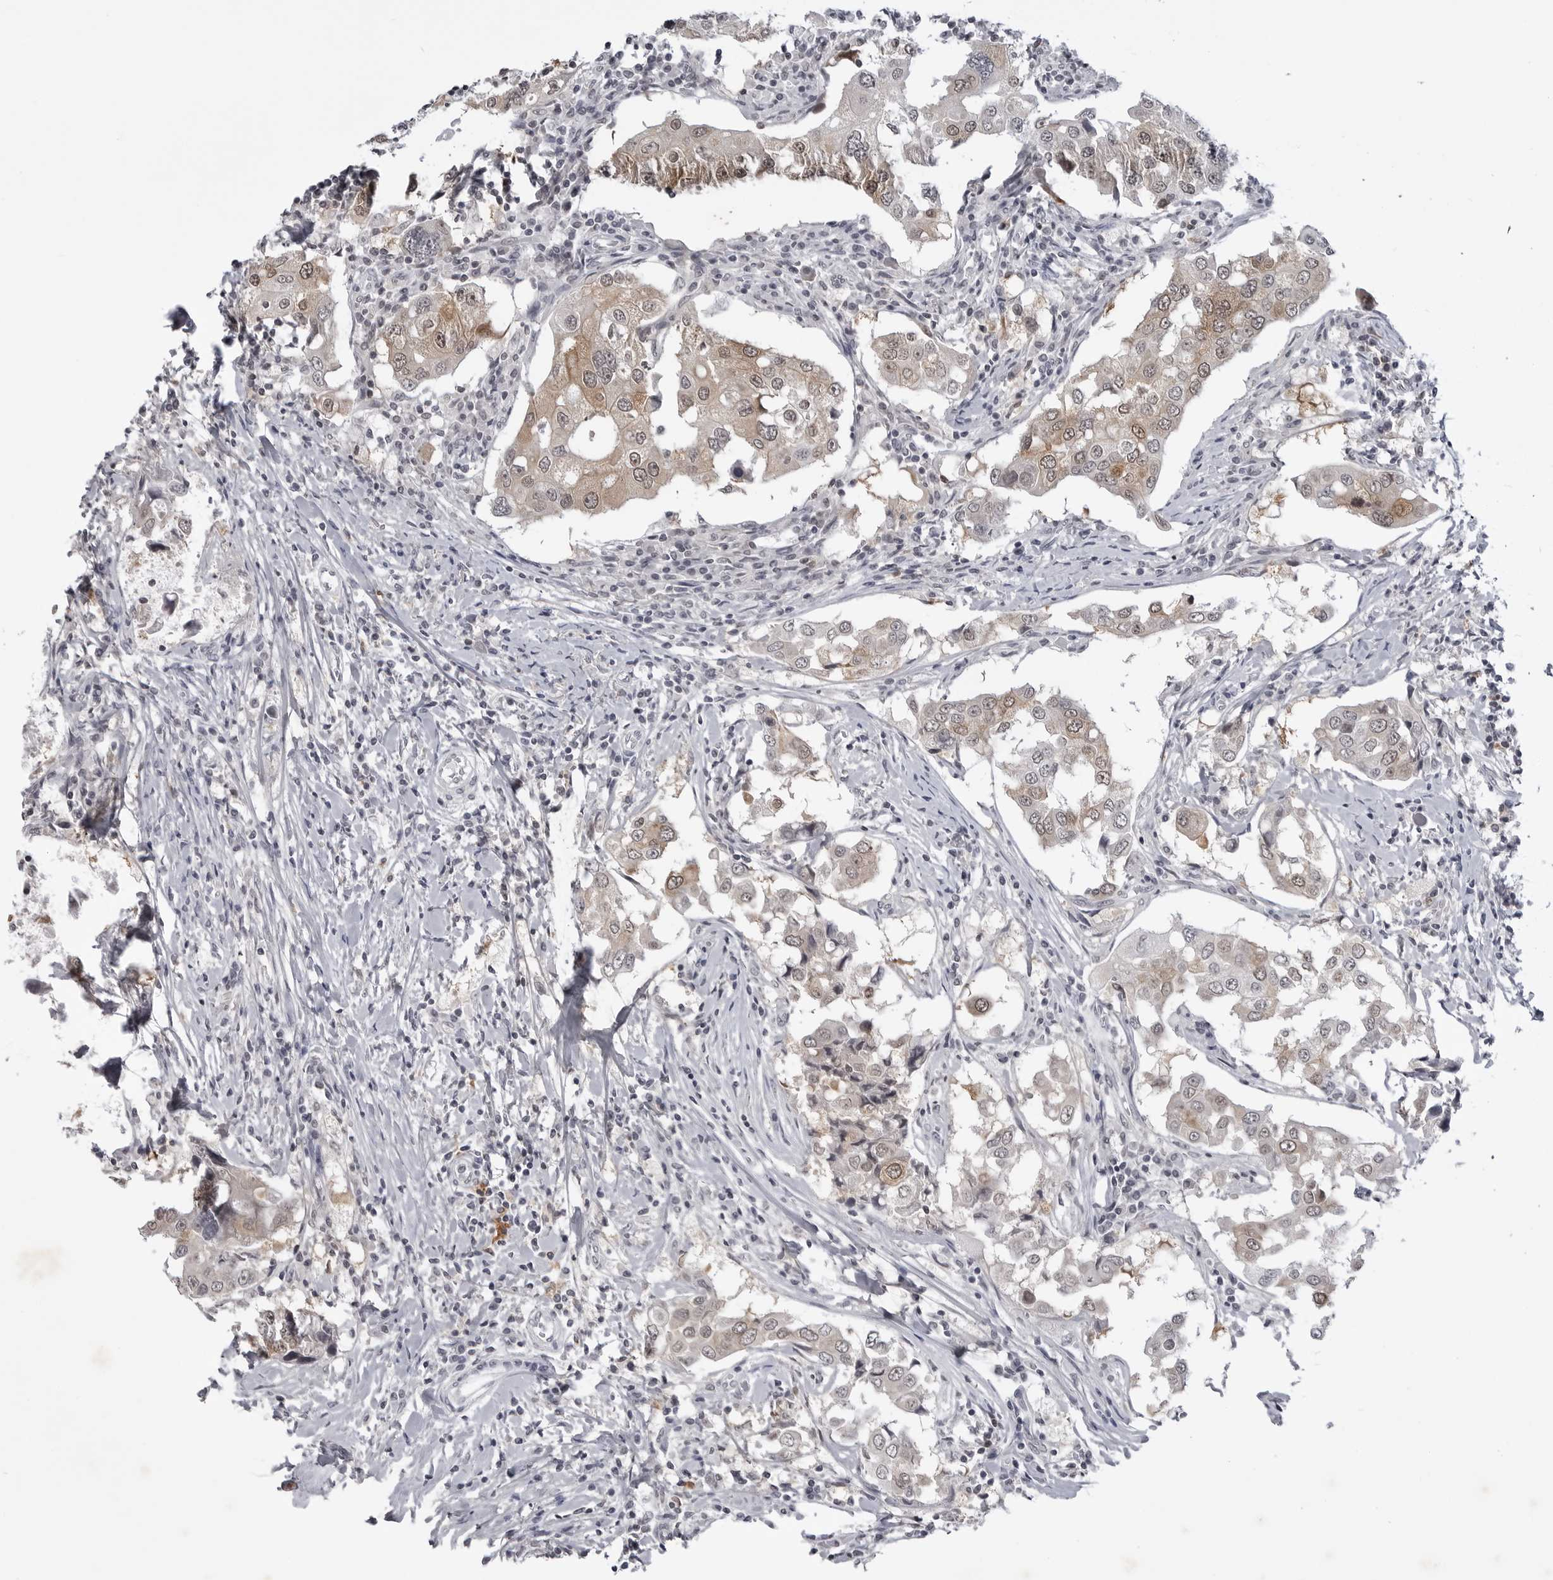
{"staining": {"intensity": "weak", "quantity": "25%-75%", "location": "cytoplasmic/membranous"}, "tissue": "breast cancer", "cell_type": "Tumor cells", "image_type": "cancer", "snomed": [{"axis": "morphology", "description": "Duct carcinoma"}, {"axis": "topography", "description": "Breast"}], "caption": "Immunohistochemistry (IHC) staining of breast cancer, which shows low levels of weak cytoplasmic/membranous expression in approximately 25%-75% of tumor cells indicating weak cytoplasmic/membranous protein positivity. The staining was performed using DAB (brown) for protein detection and nuclei were counterstained in hematoxylin (blue).", "gene": "RRM1", "patient": {"sex": "female", "age": 27}}